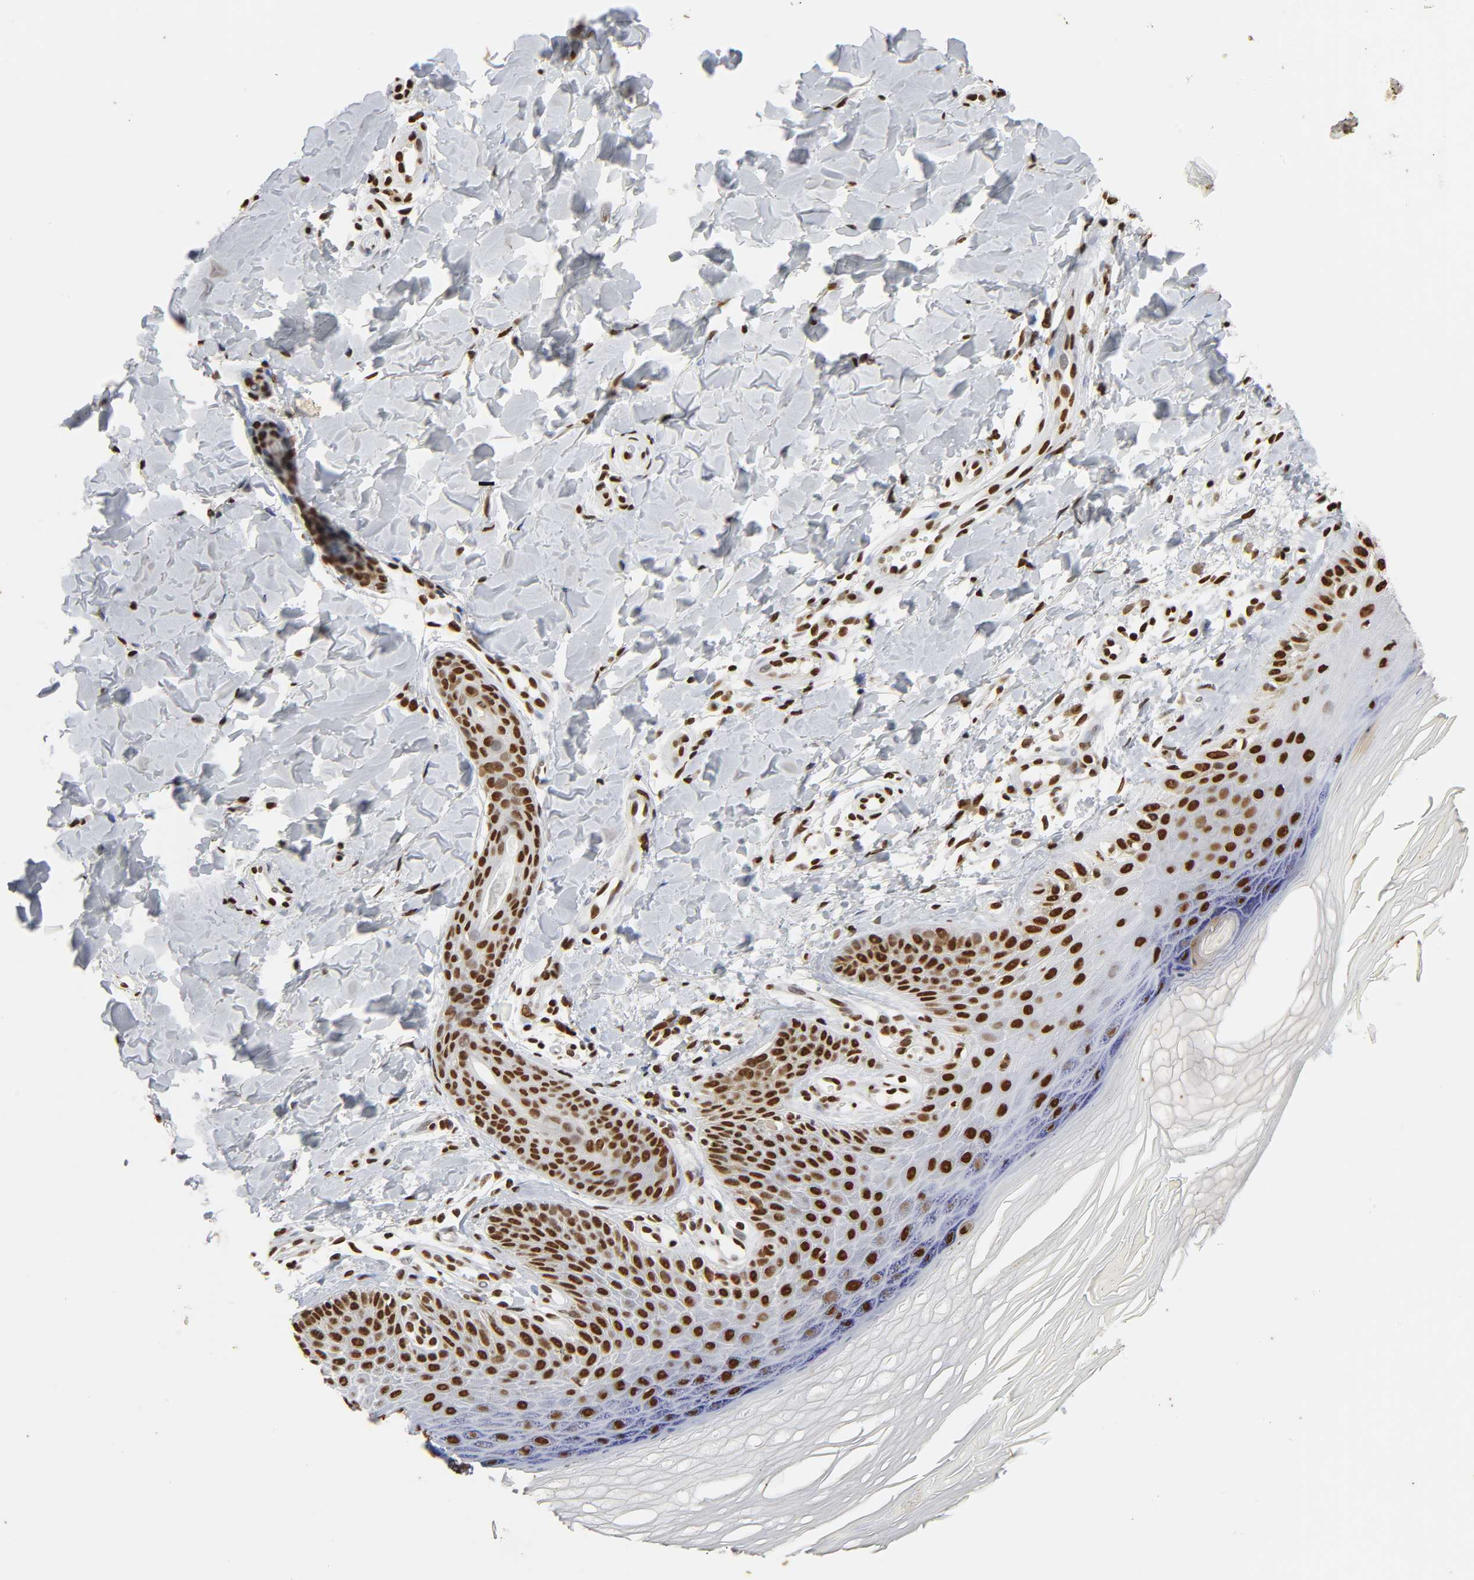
{"staining": {"intensity": "strong", "quantity": ">75%", "location": "nuclear"}, "tissue": "skin", "cell_type": "Fibroblasts", "image_type": "normal", "snomed": [{"axis": "morphology", "description": "Normal tissue, NOS"}, {"axis": "topography", "description": "Skin"}], "caption": "Protein positivity by immunohistochemistry (IHC) displays strong nuclear staining in about >75% of fibroblasts in unremarkable skin. (Stains: DAB (3,3'-diaminobenzidine) in brown, nuclei in blue, Microscopy: brightfield microscopy at high magnification).", "gene": "HNRNPC", "patient": {"sex": "male", "age": 26}}